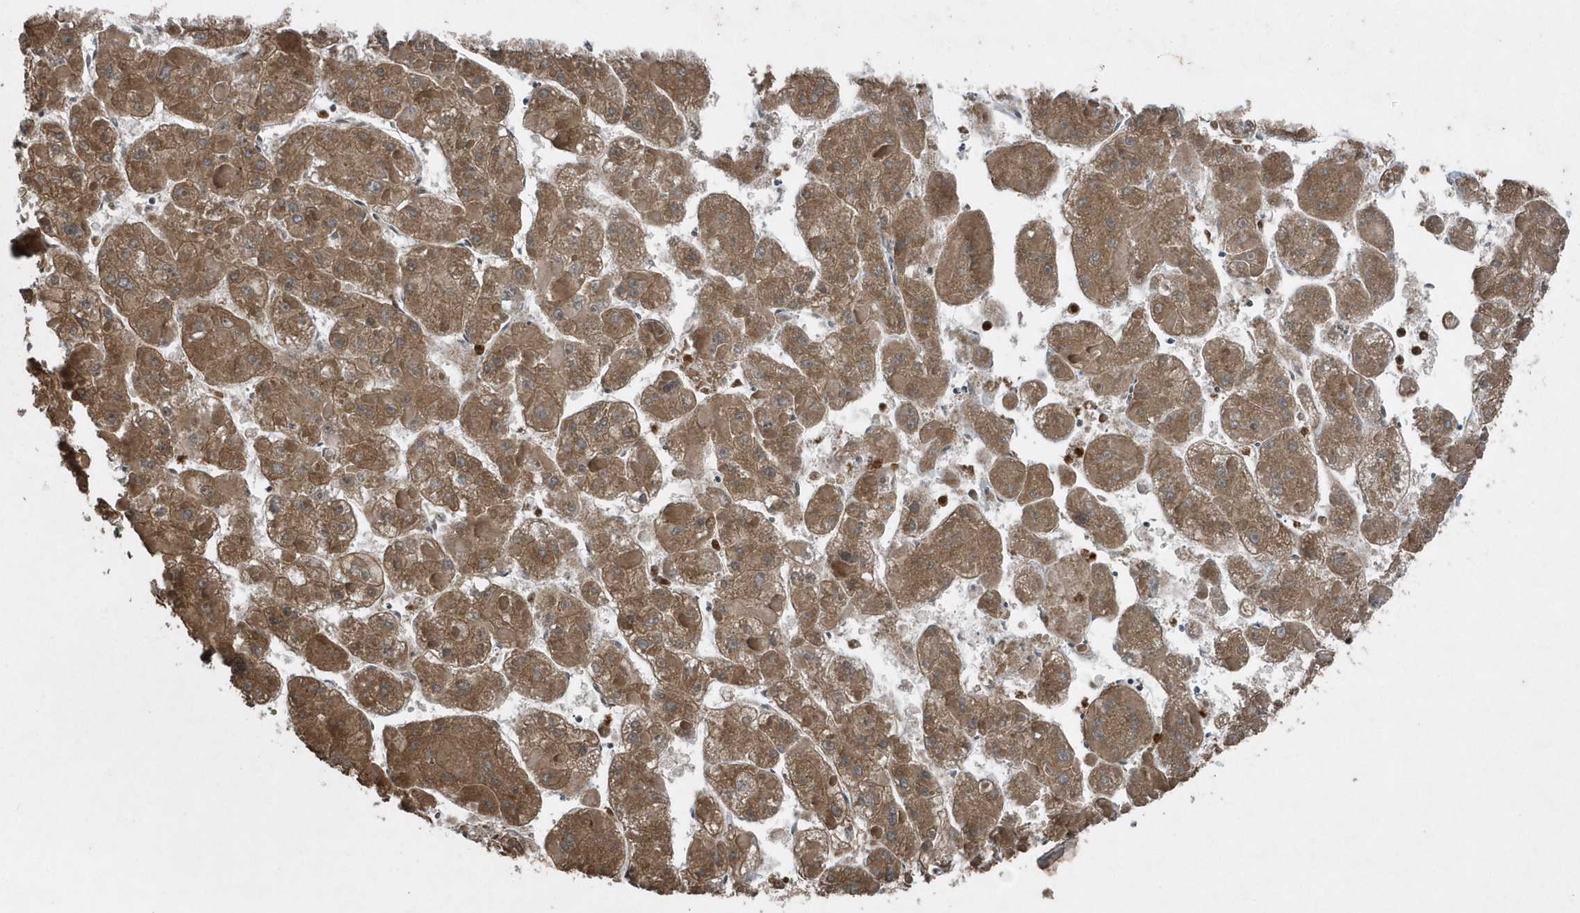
{"staining": {"intensity": "moderate", "quantity": ">75%", "location": "cytoplasmic/membranous"}, "tissue": "liver cancer", "cell_type": "Tumor cells", "image_type": "cancer", "snomed": [{"axis": "morphology", "description": "Carcinoma, Hepatocellular, NOS"}, {"axis": "topography", "description": "Liver"}], "caption": "There is medium levels of moderate cytoplasmic/membranous positivity in tumor cells of liver hepatocellular carcinoma, as demonstrated by immunohistochemical staining (brown color).", "gene": "EIF2B1", "patient": {"sex": "female", "age": 73}}